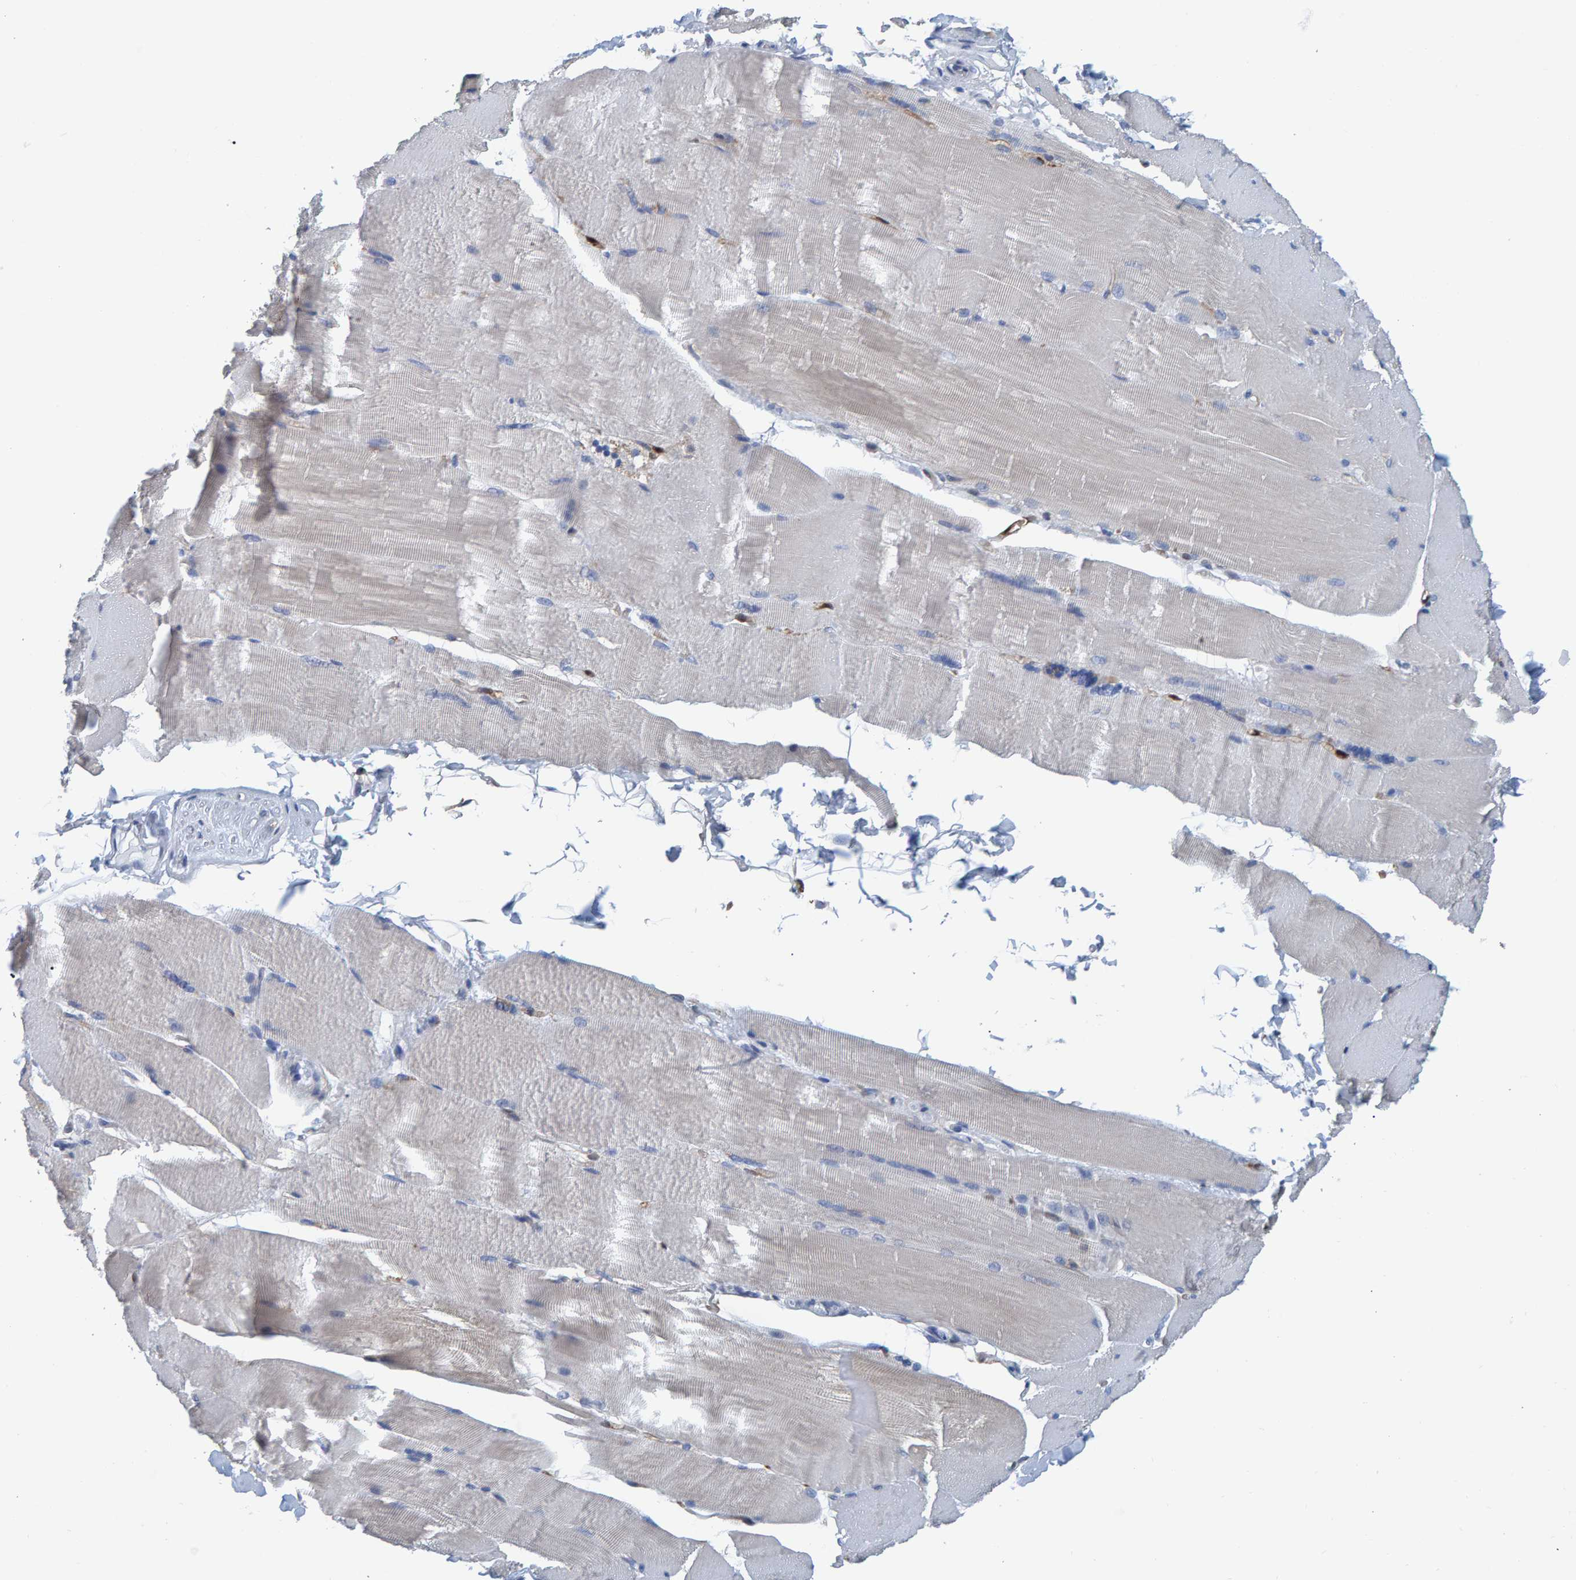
{"staining": {"intensity": "negative", "quantity": "none", "location": "none"}, "tissue": "skeletal muscle", "cell_type": "Myocytes", "image_type": "normal", "snomed": [{"axis": "morphology", "description": "Normal tissue, NOS"}, {"axis": "topography", "description": "Skin"}, {"axis": "topography", "description": "Skeletal muscle"}], "caption": "Immunohistochemical staining of normal skeletal muscle shows no significant expression in myocytes.", "gene": "IDO1", "patient": {"sex": "male", "age": 83}}